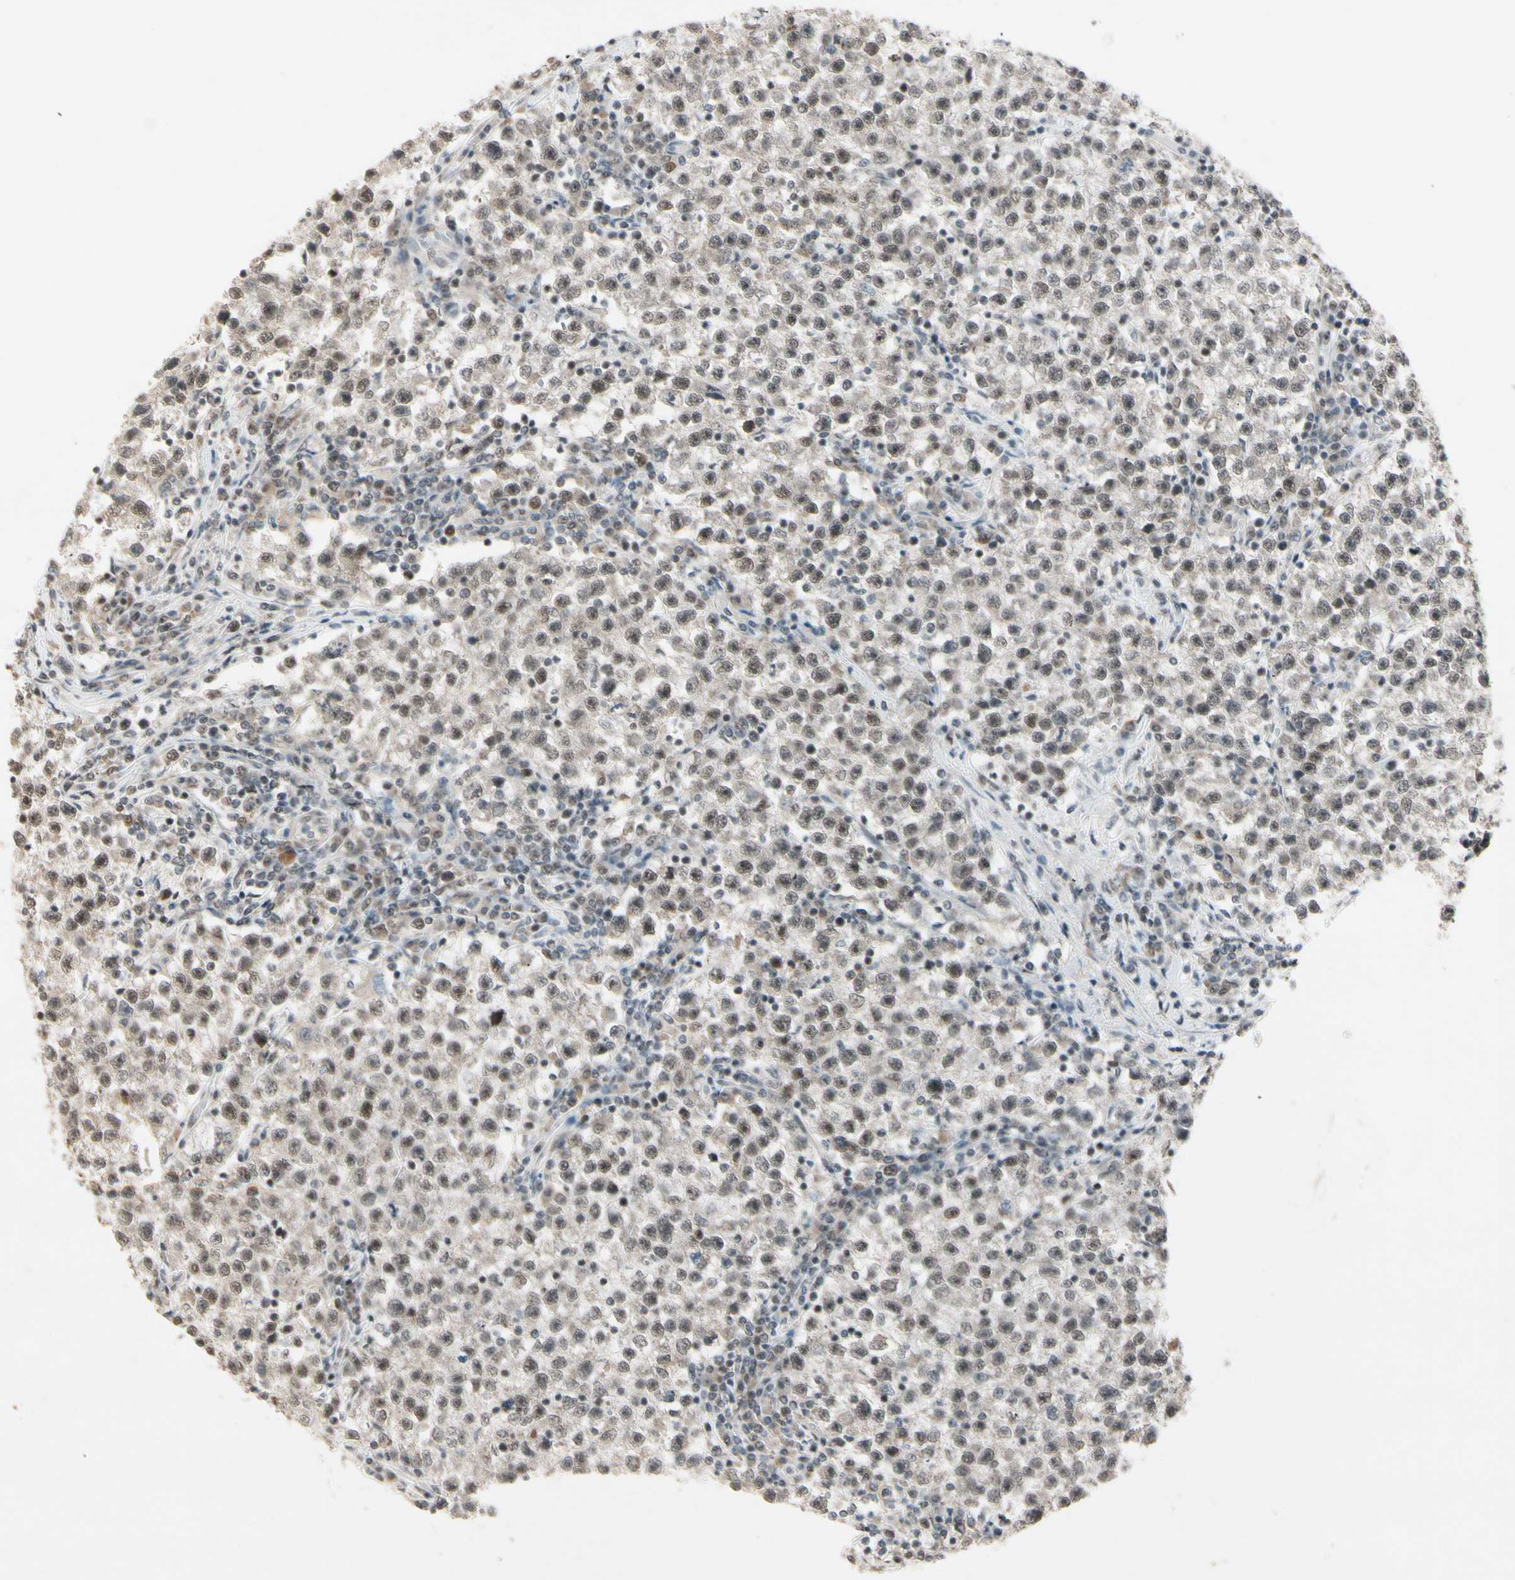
{"staining": {"intensity": "moderate", "quantity": ">75%", "location": "nuclear"}, "tissue": "testis cancer", "cell_type": "Tumor cells", "image_type": "cancer", "snomed": [{"axis": "morphology", "description": "Seminoma, NOS"}, {"axis": "topography", "description": "Testis"}], "caption": "About >75% of tumor cells in human seminoma (testis) exhibit moderate nuclear protein expression as visualized by brown immunohistochemical staining.", "gene": "CHAMP1", "patient": {"sex": "male", "age": 22}}